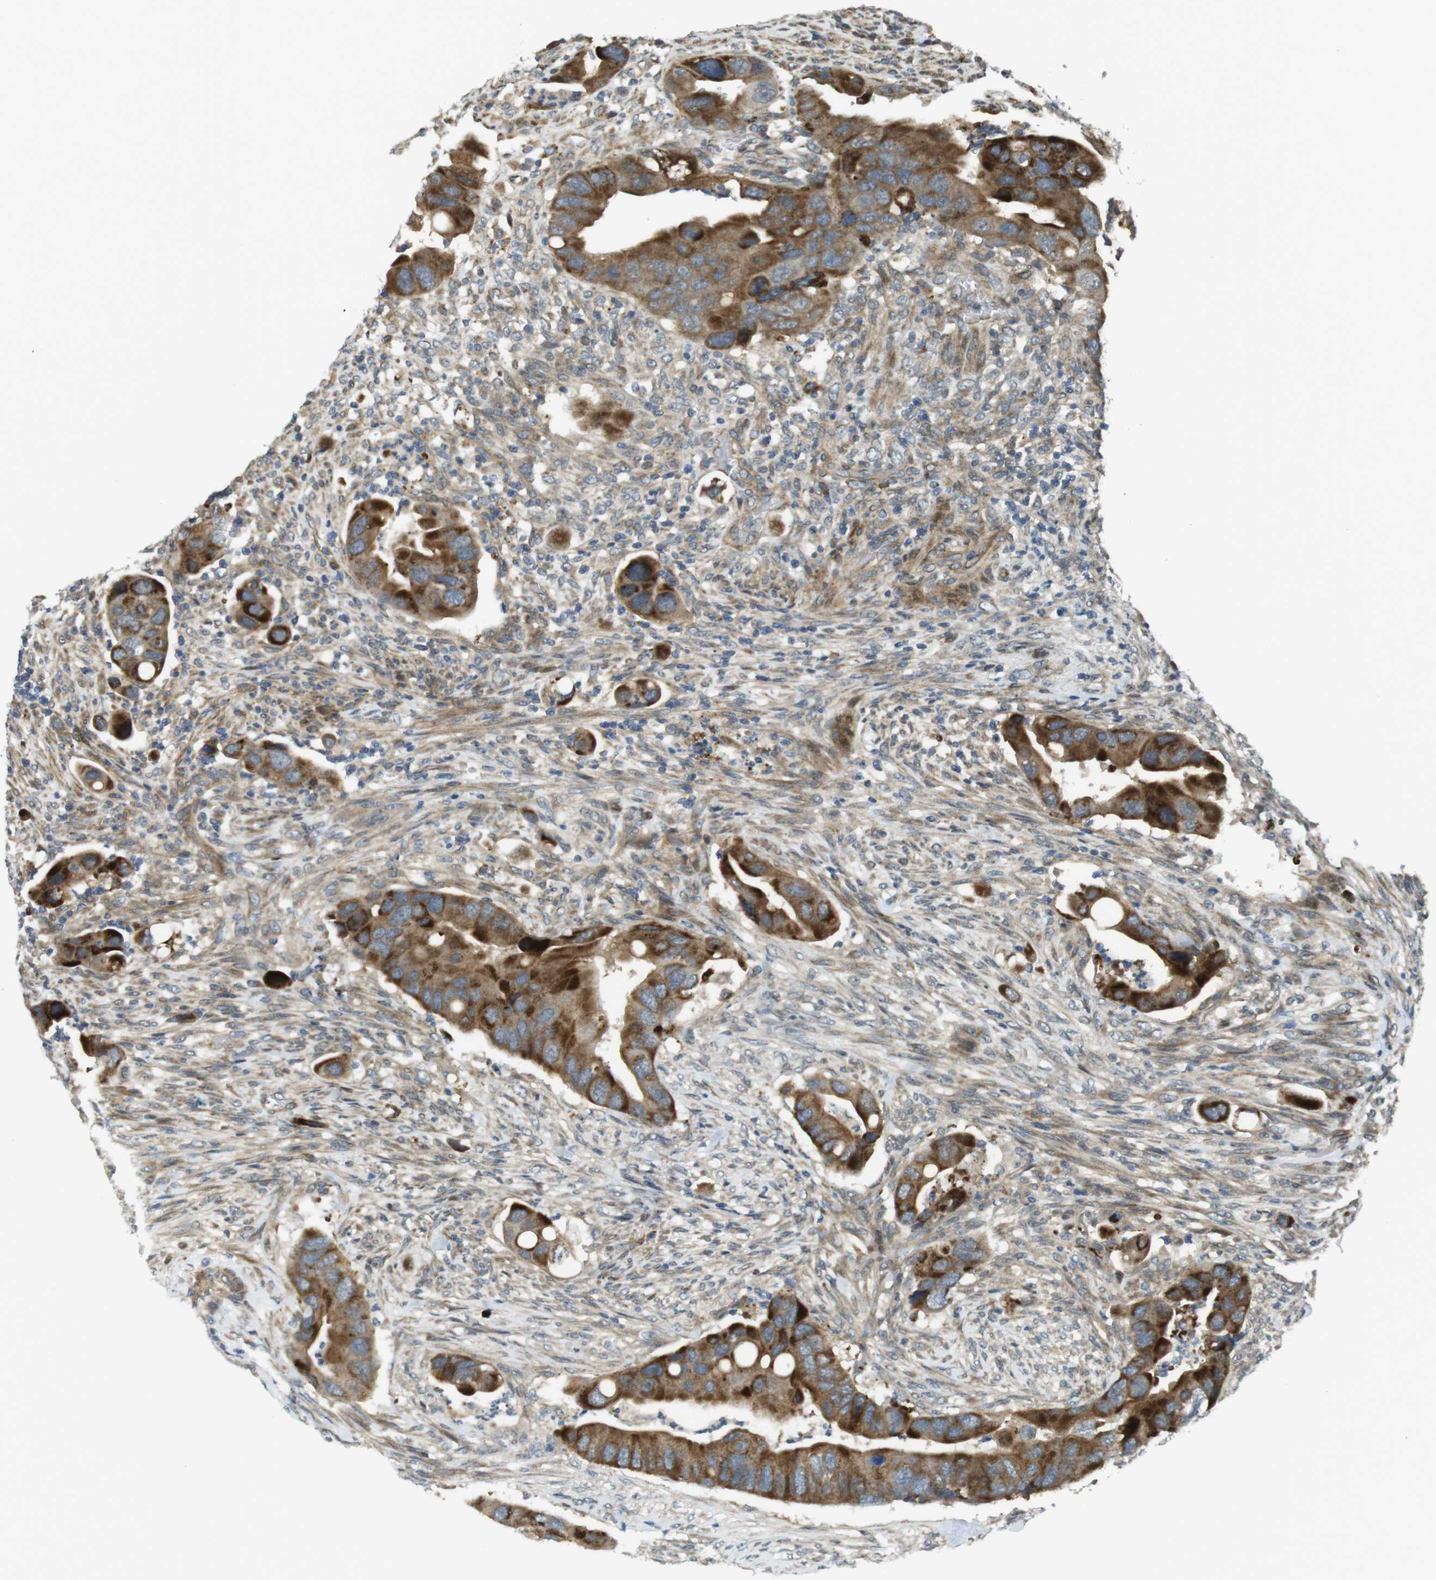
{"staining": {"intensity": "strong", "quantity": ">75%", "location": "cytoplasmic/membranous"}, "tissue": "colorectal cancer", "cell_type": "Tumor cells", "image_type": "cancer", "snomed": [{"axis": "morphology", "description": "Adenocarcinoma, NOS"}, {"axis": "topography", "description": "Rectum"}], "caption": "Immunohistochemical staining of colorectal cancer demonstrates high levels of strong cytoplasmic/membranous staining in approximately >75% of tumor cells.", "gene": "IFFO2", "patient": {"sex": "female", "age": 57}}